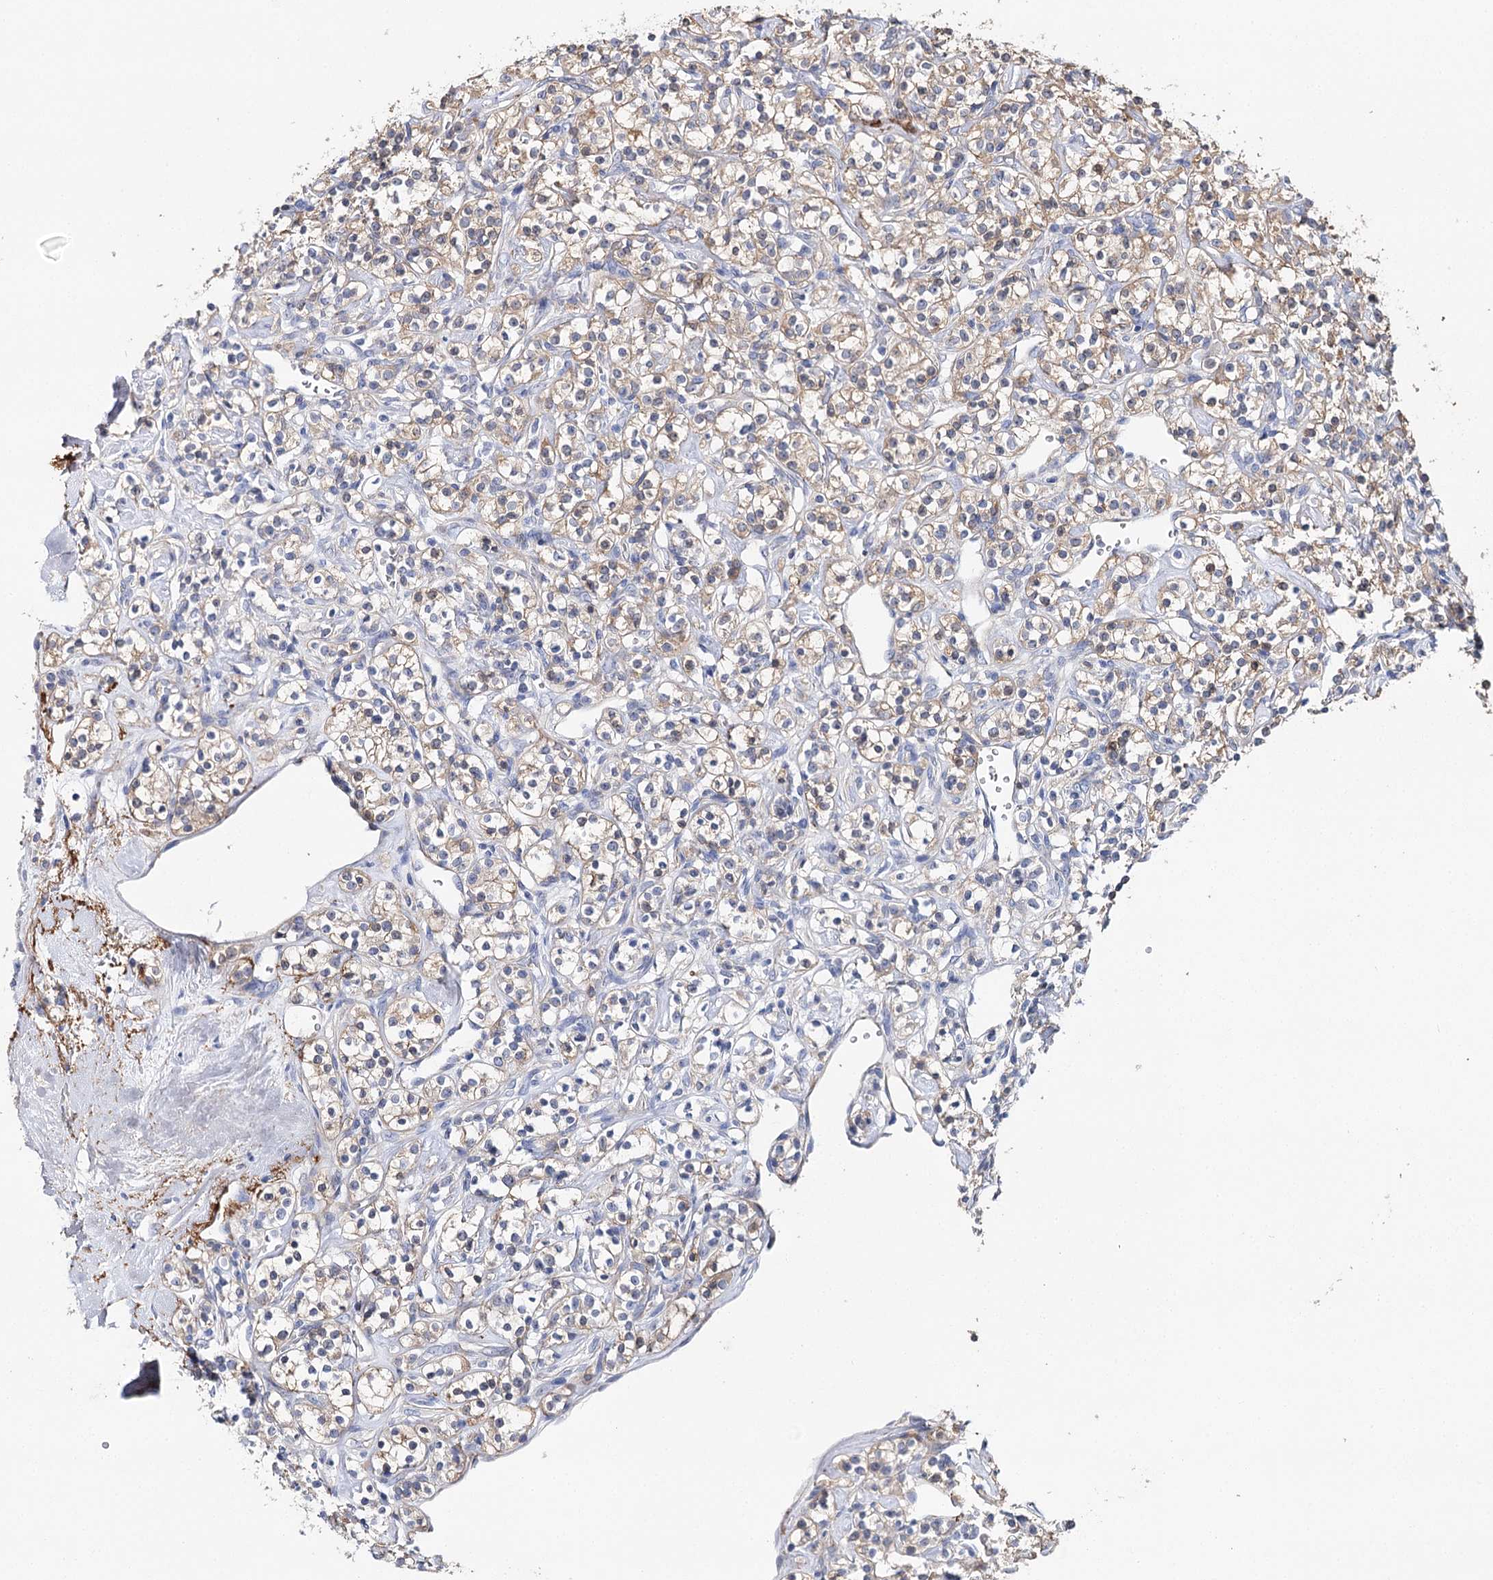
{"staining": {"intensity": "weak", "quantity": "<25%", "location": "cytoplasmic/membranous"}, "tissue": "renal cancer", "cell_type": "Tumor cells", "image_type": "cancer", "snomed": [{"axis": "morphology", "description": "Adenocarcinoma, NOS"}, {"axis": "topography", "description": "Kidney"}], "caption": "This is an immunohistochemistry (IHC) photomicrograph of human renal cancer (adenocarcinoma). There is no positivity in tumor cells.", "gene": "EPYC", "patient": {"sex": "male", "age": 77}}